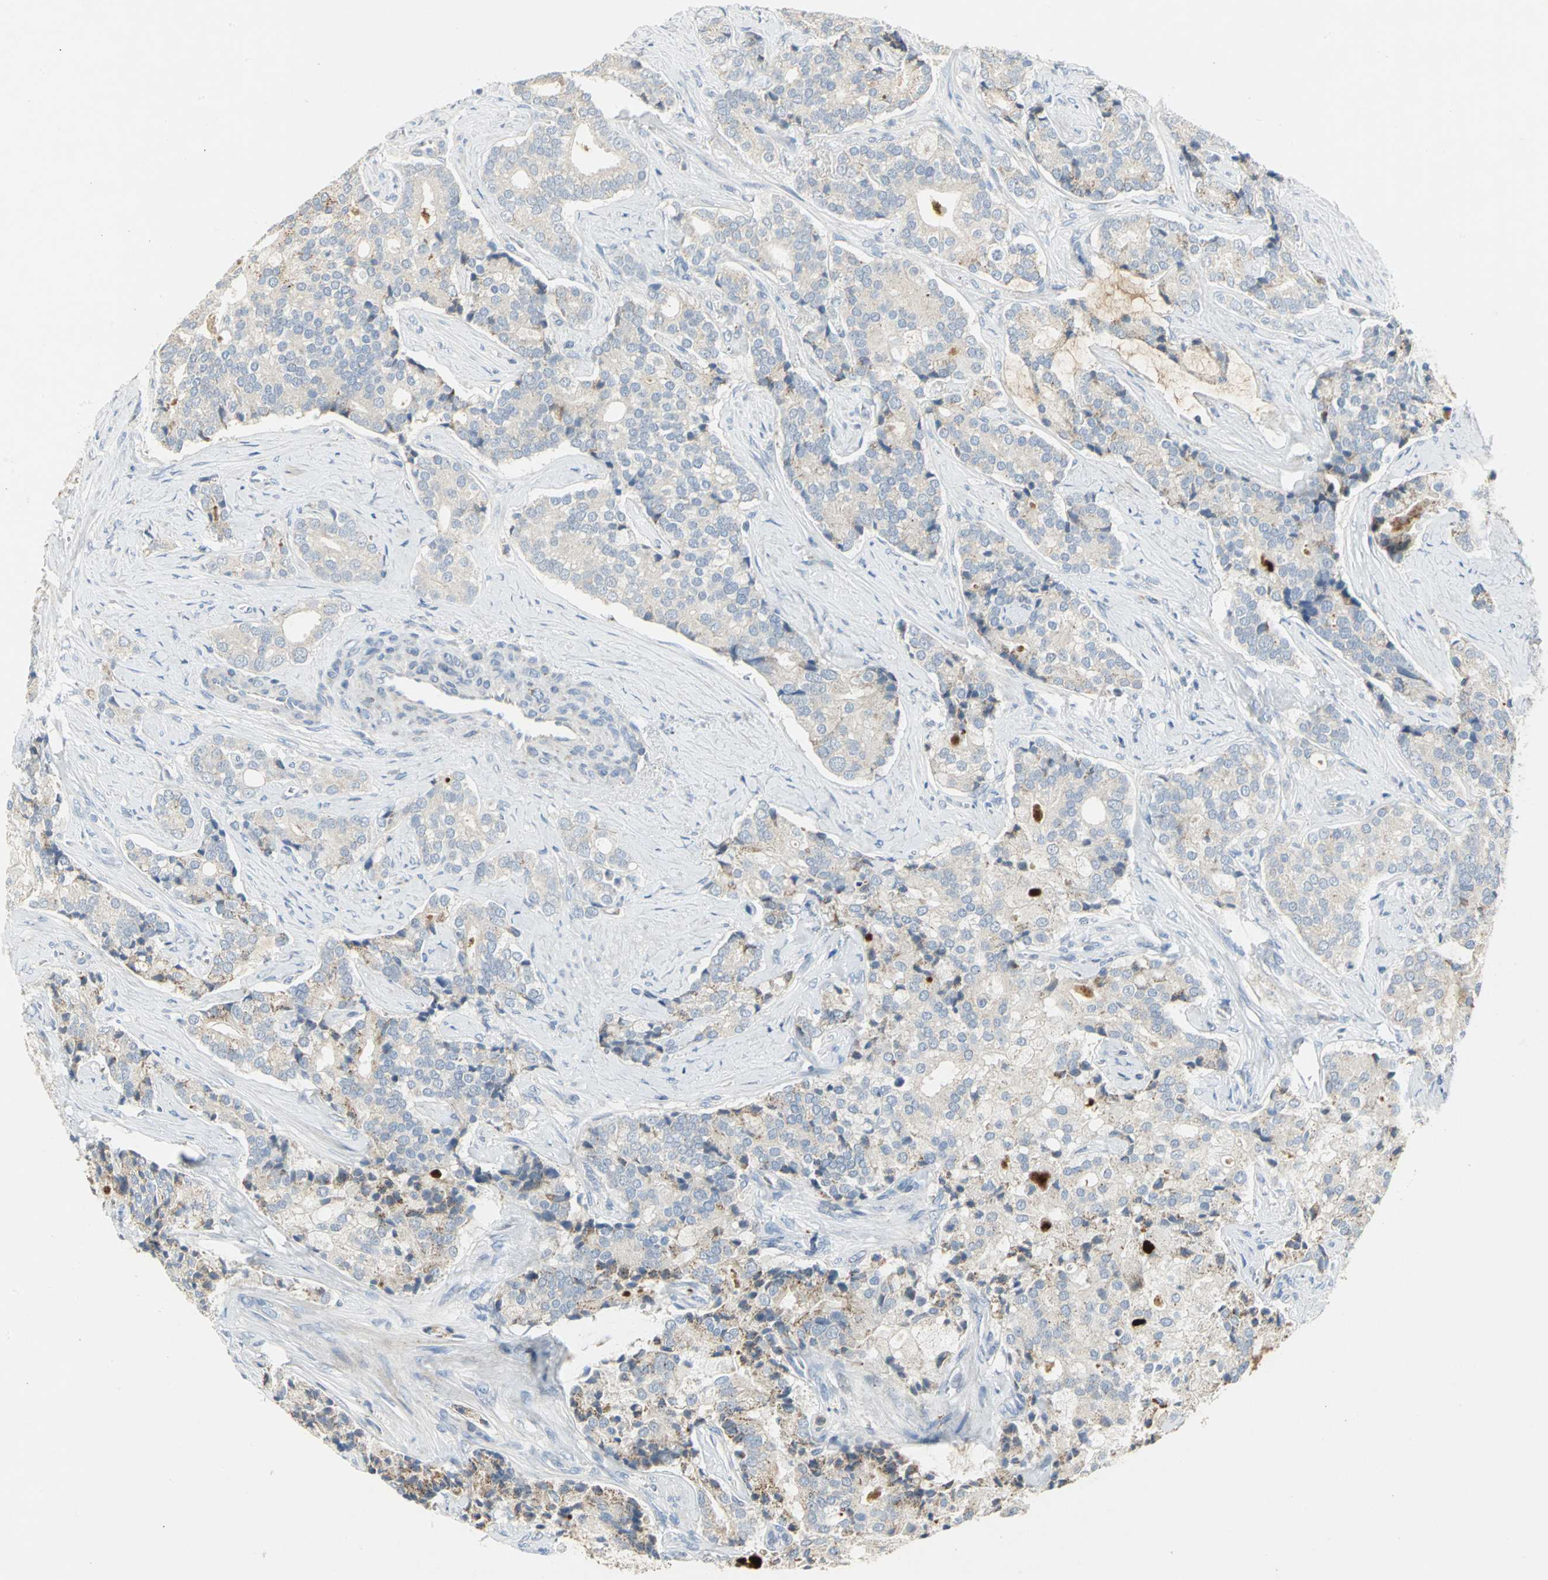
{"staining": {"intensity": "weak", "quantity": ">75%", "location": "cytoplasmic/membranous"}, "tissue": "prostate cancer", "cell_type": "Tumor cells", "image_type": "cancer", "snomed": [{"axis": "morphology", "description": "Adenocarcinoma, Low grade"}, {"axis": "topography", "description": "Prostate"}], "caption": "A high-resolution histopathology image shows immunohistochemistry staining of prostate adenocarcinoma (low-grade), which displays weak cytoplasmic/membranous positivity in about >75% of tumor cells. (DAB IHC, brown staining for protein, blue staining for nuclei).", "gene": "SPPL2B", "patient": {"sex": "male", "age": 58}}